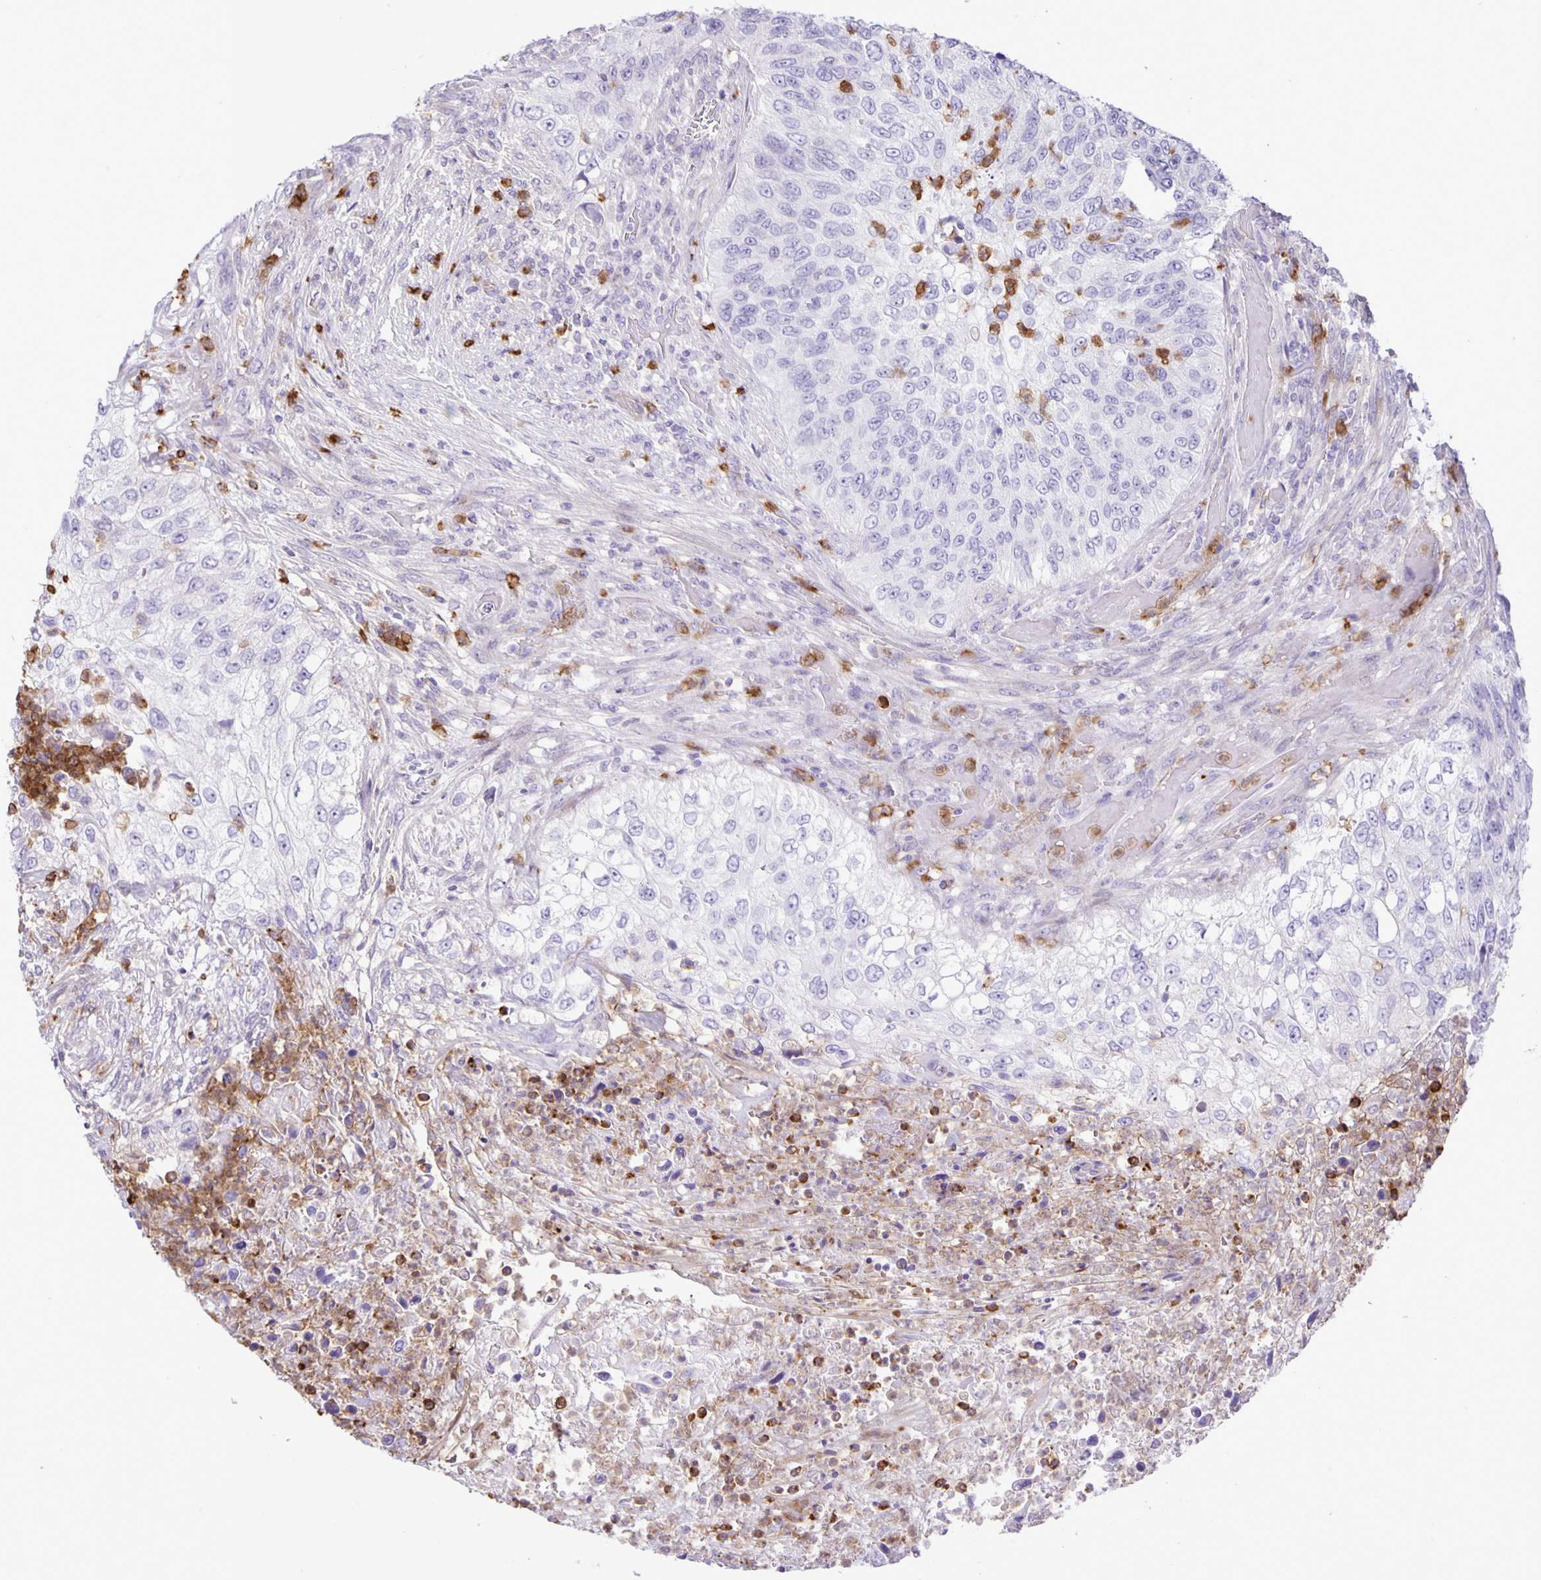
{"staining": {"intensity": "negative", "quantity": "none", "location": "none"}, "tissue": "urothelial cancer", "cell_type": "Tumor cells", "image_type": "cancer", "snomed": [{"axis": "morphology", "description": "Urothelial carcinoma, High grade"}, {"axis": "topography", "description": "Urinary bladder"}], "caption": "Urothelial carcinoma (high-grade) stained for a protein using immunohistochemistry displays no positivity tumor cells.", "gene": "ADCK1", "patient": {"sex": "female", "age": 60}}